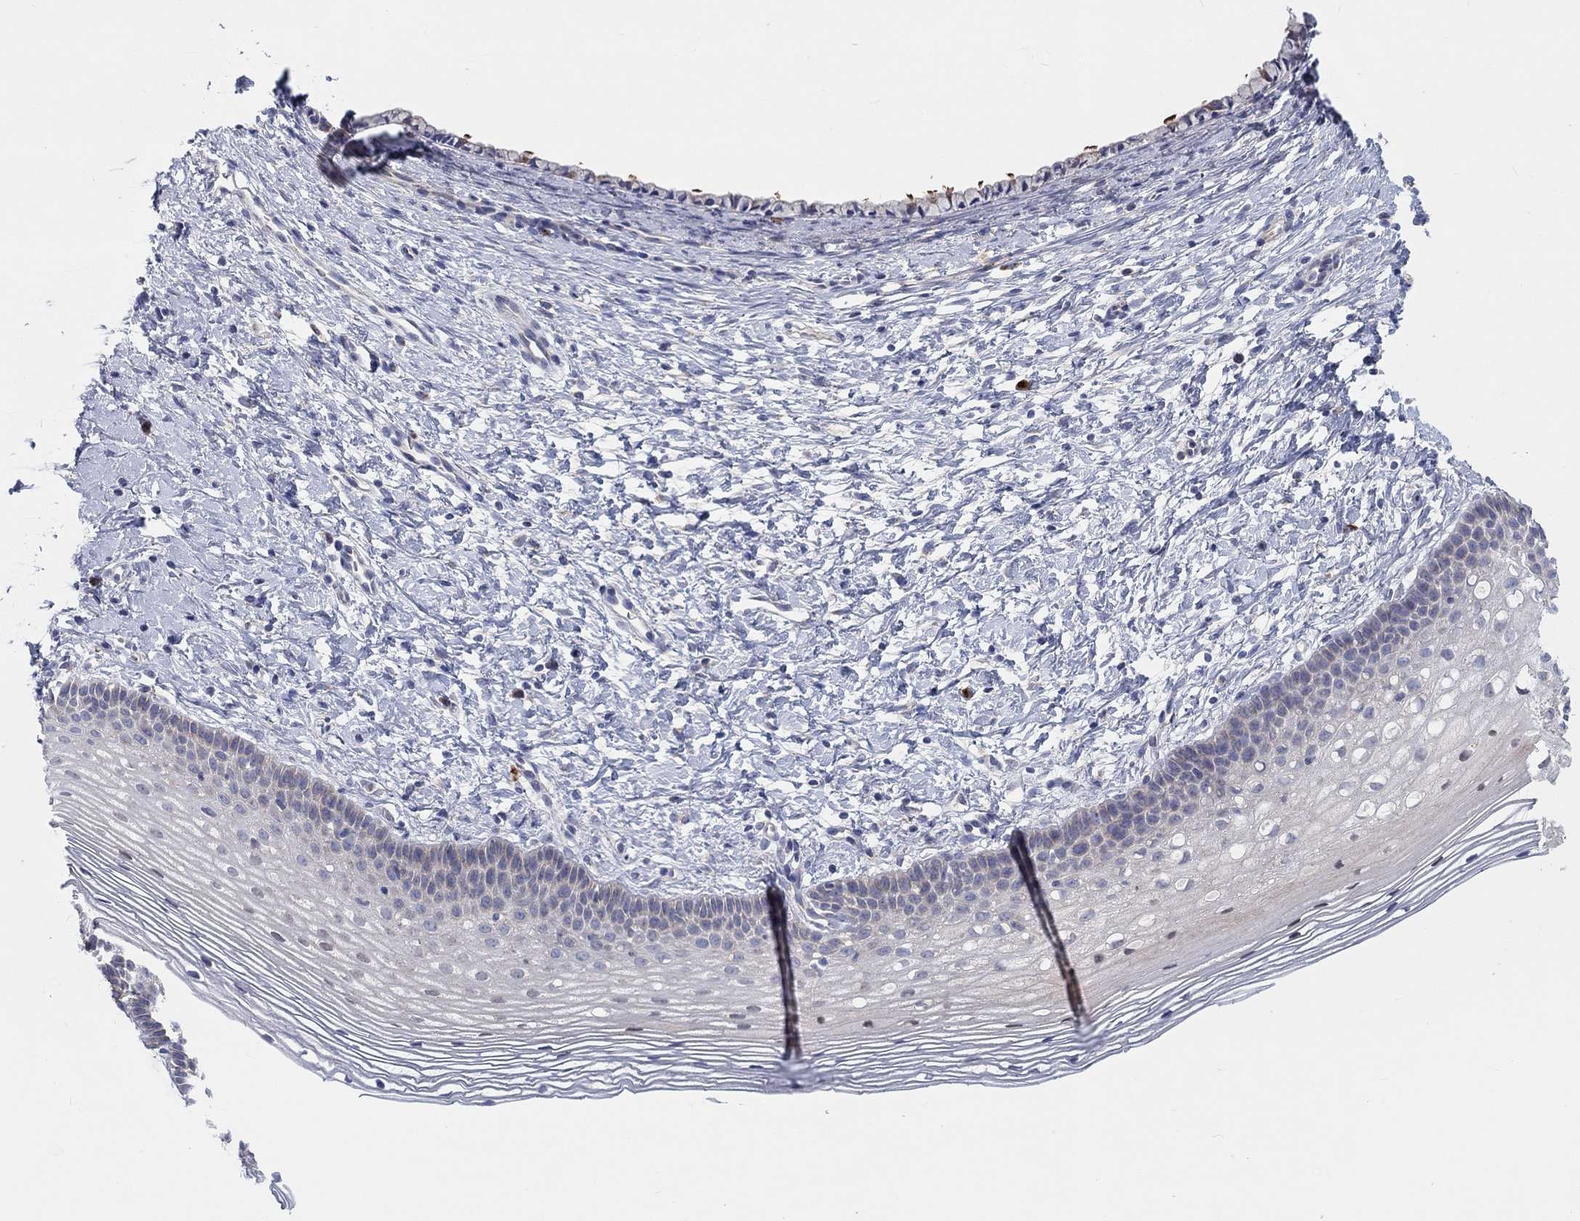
{"staining": {"intensity": "negative", "quantity": "none", "location": "none"}, "tissue": "cervix", "cell_type": "Glandular cells", "image_type": "normal", "snomed": [{"axis": "morphology", "description": "Normal tissue, NOS"}, {"axis": "topography", "description": "Cervix"}], "caption": "Immunohistochemistry (IHC) photomicrograph of benign cervix: human cervix stained with DAB (3,3'-diaminobenzidine) exhibits no significant protein staining in glandular cells.", "gene": "BCO2", "patient": {"sex": "female", "age": 39}}